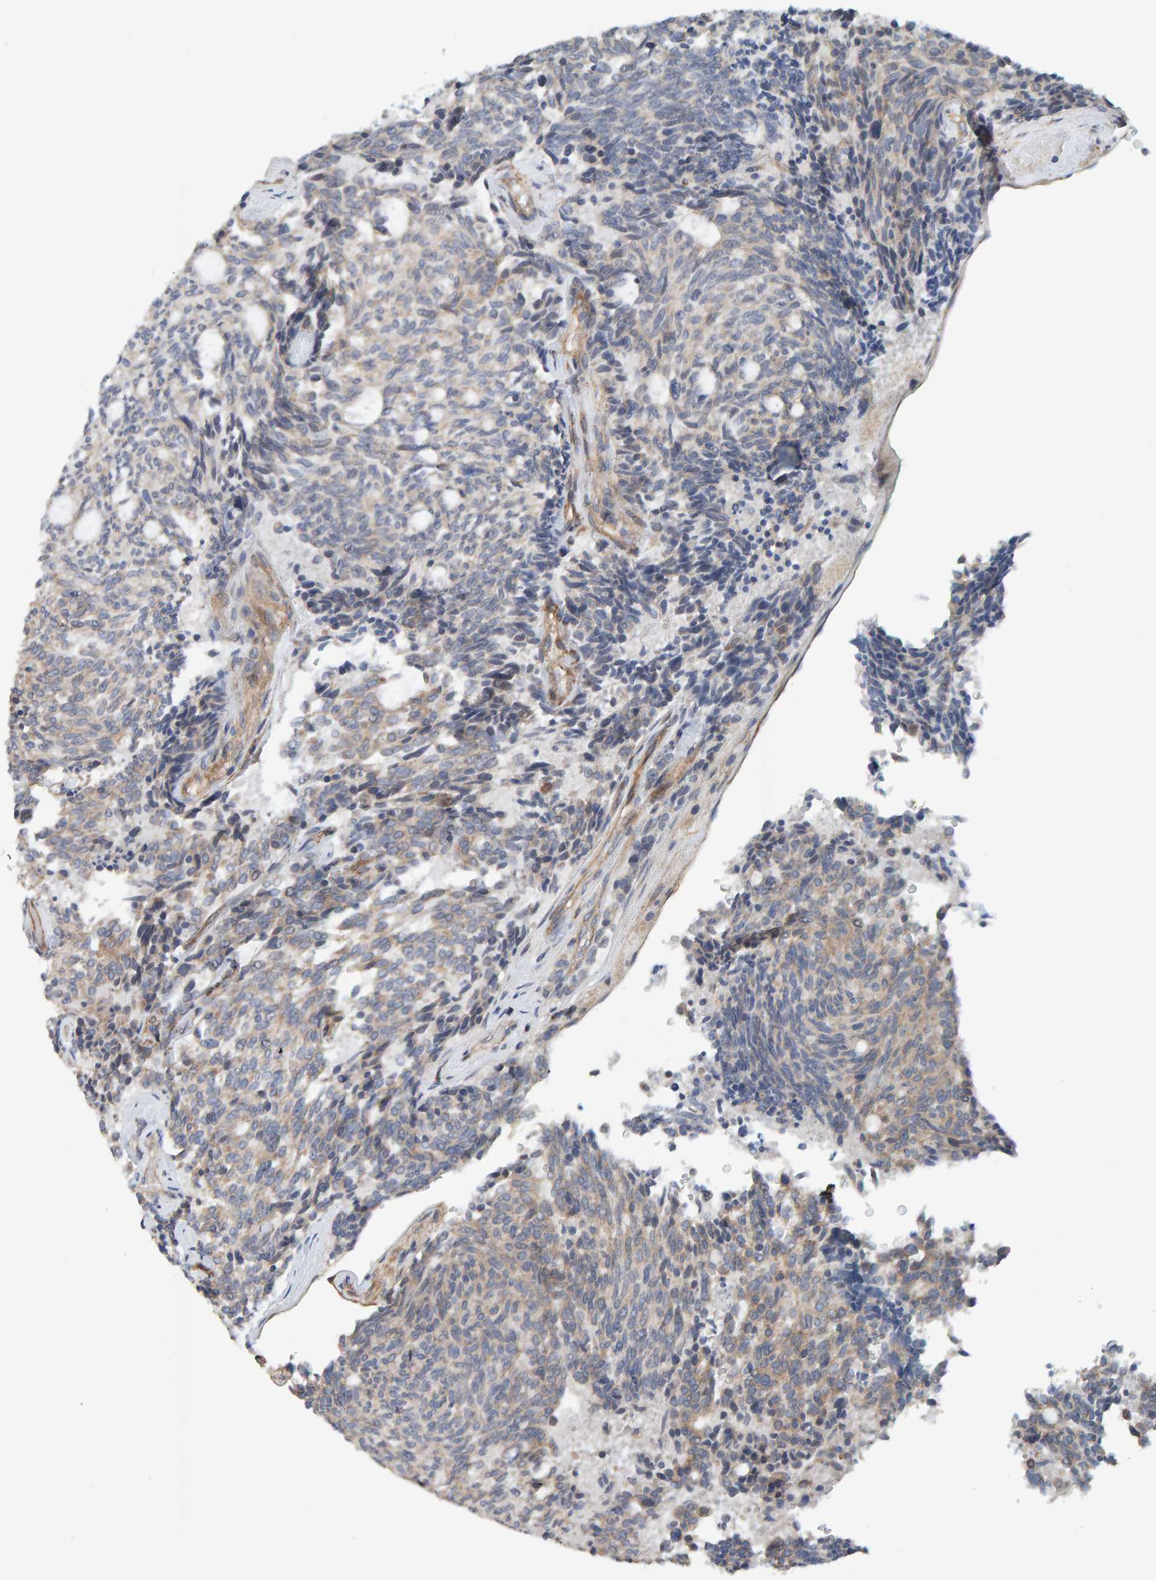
{"staining": {"intensity": "weak", "quantity": "<25%", "location": "cytoplasmic/membranous"}, "tissue": "carcinoid", "cell_type": "Tumor cells", "image_type": "cancer", "snomed": [{"axis": "morphology", "description": "Carcinoid, malignant, NOS"}, {"axis": "topography", "description": "Pancreas"}], "caption": "An image of carcinoid (malignant) stained for a protein demonstrates no brown staining in tumor cells.", "gene": "RGP1", "patient": {"sex": "female", "age": 54}}